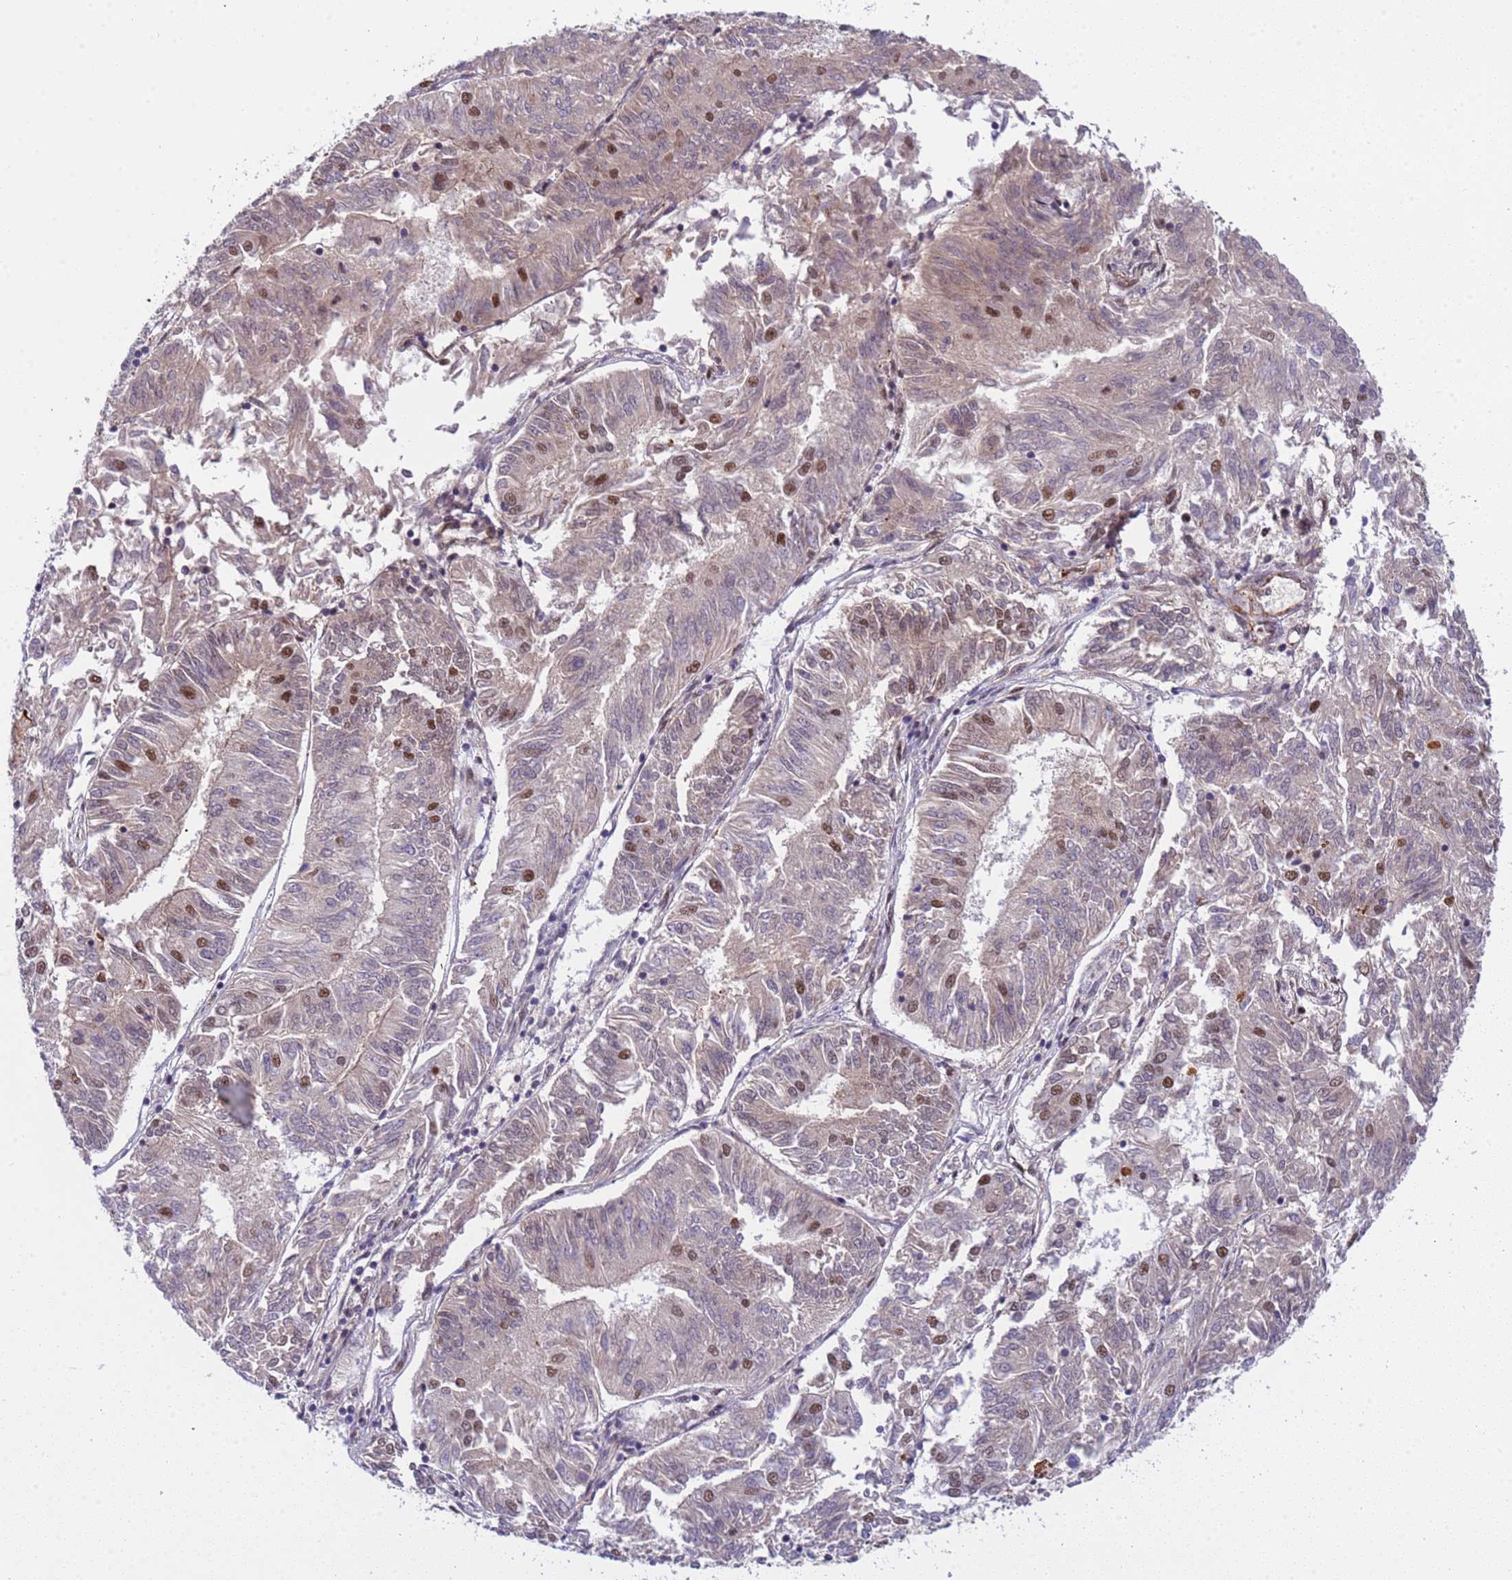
{"staining": {"intensity": "moderate", "quantity": "<25%", "location": "nuclear"}, "tissue": "endometrial cancer", "cell_type": "Tumor cells", "image_type": "cancer", "snomed": [{"axis": "morphology", "description": "Adenocarcinoma, NOS"}, {"axis": "topography", "description": "Endometrium"}], "caption": "Immunohistochemistry (IHC) (DAB (3,3'-diaminobenzidine)) staining of endometrial cancer shows moderate nuclear protein positivity in approximately <25% of tumor cells.", "gene": "SRRT", "patient": {"sex": "female", "age": 58}}